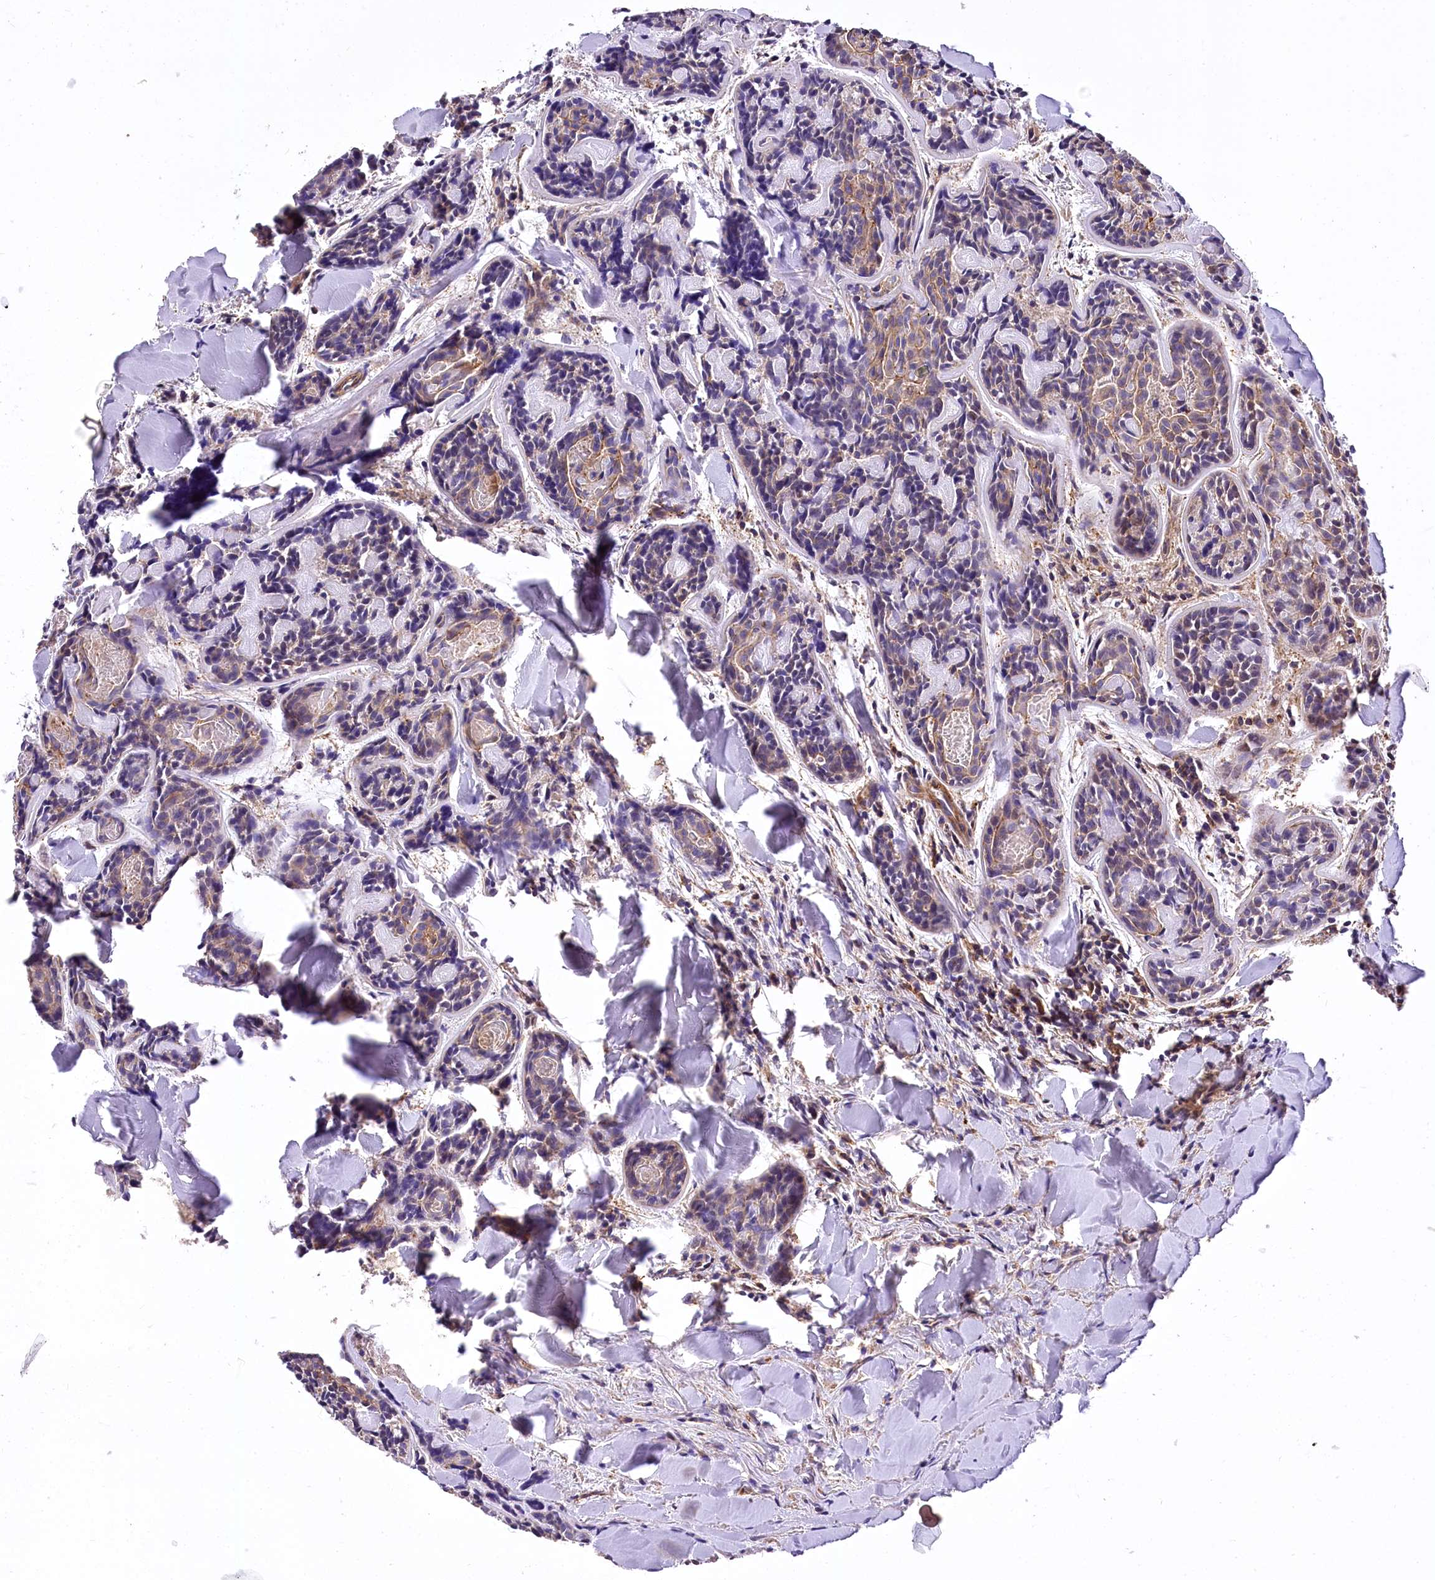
{"staining": {"intensity": "weak", "quantity": "<25%", "location": "cytoplasmic/membranous"}, "tissue": "head and neck cancer", "cell_type": "Tumor cells", "image_type": "cancer", "snomed": [{"axis": "morphology", "description": "Adenocarcinoma, NOS"}, {"axis": "topography", "description": "Salivary gland"}, {"axis": "topography", "description": "Head-Neck"}], "caption": "Tumor cells show no significant staining in head and neck cancer (adenocarcinoma).", "gene": "DPP3", "patient": {"sex": "female", "age": 63}}